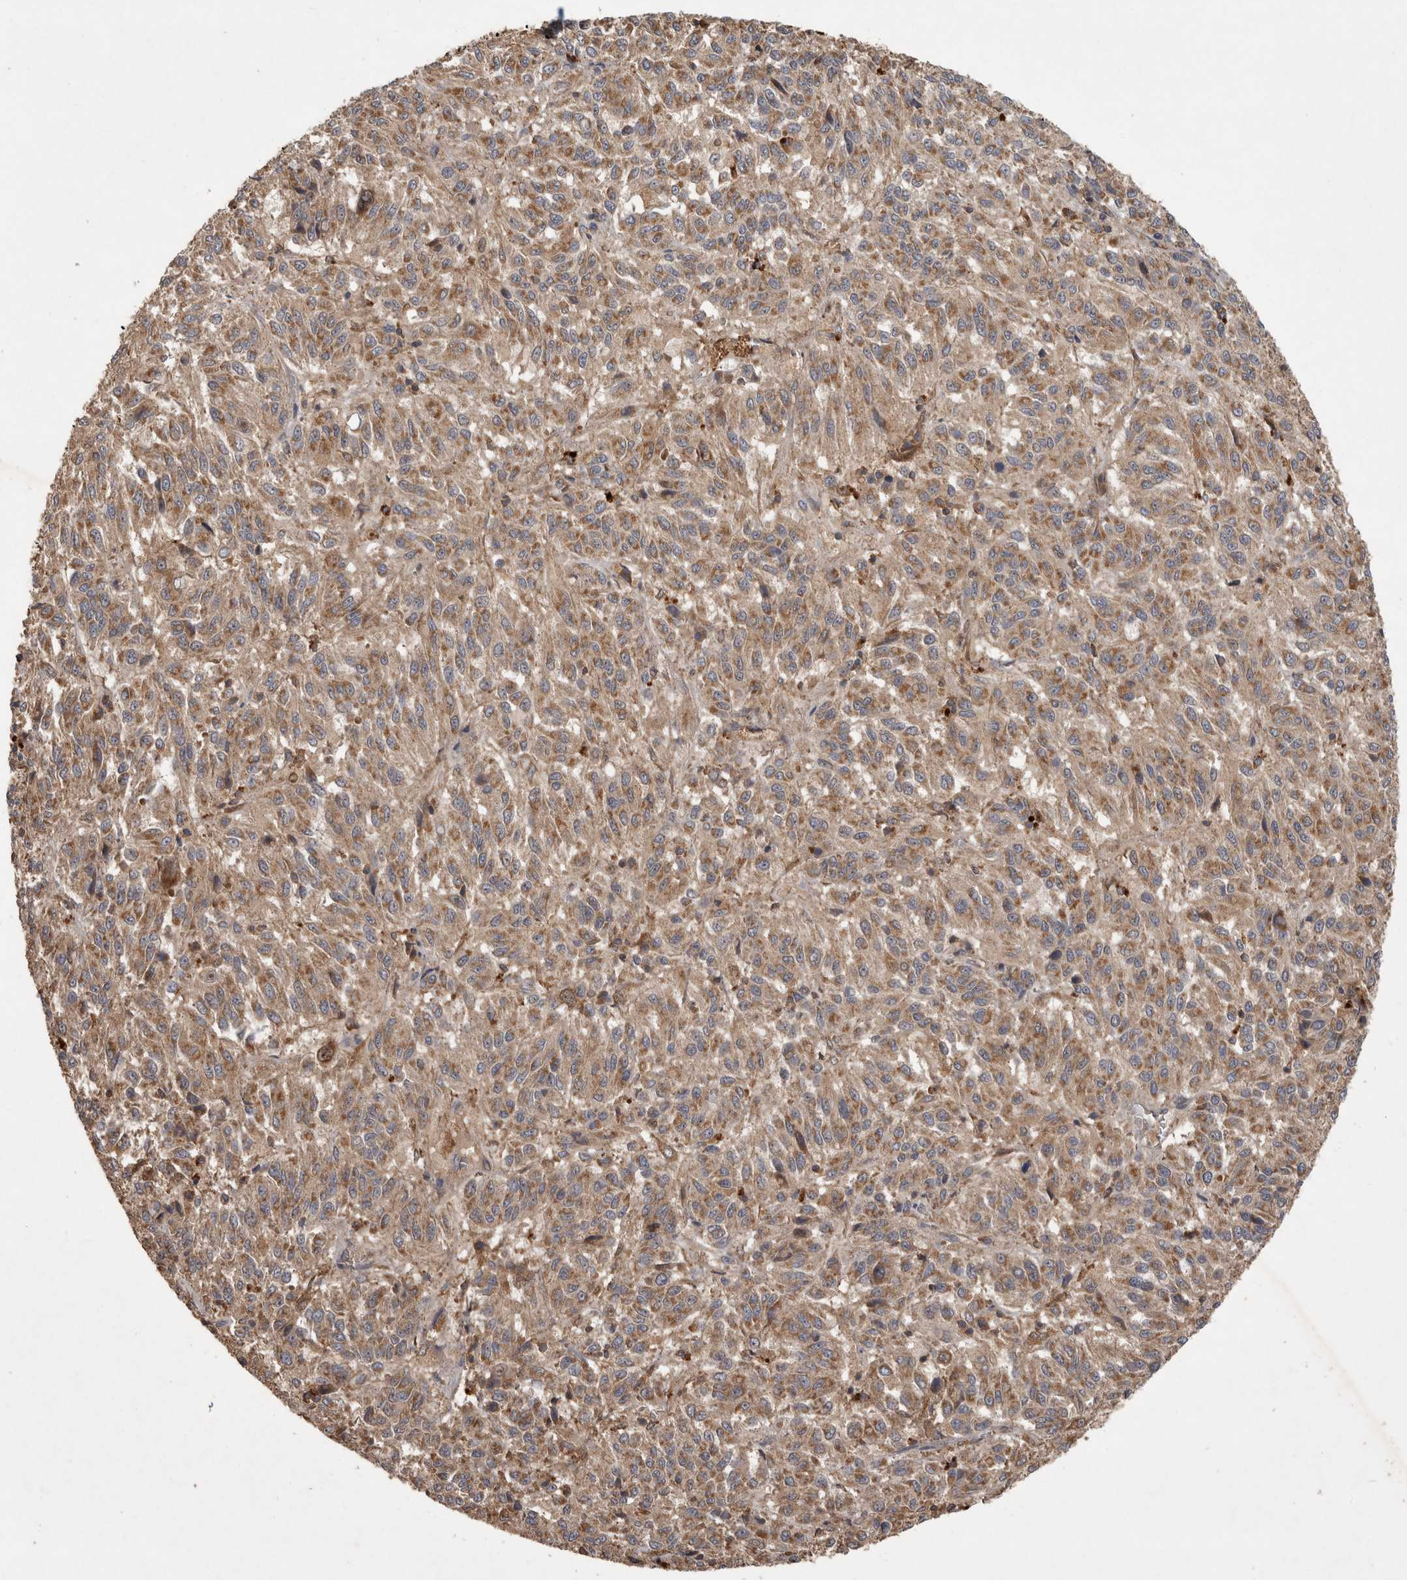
{"staining": {"intensity": "moderate", "quantity": ">75%", "location": "cytoplasmic/membranous"}, "tissue": "melanoma", "cell_type": "Tumor cells", "image_type": "cancer", "snomed": [{"axis": "morphology", "description": "Malignant melanoma, Metastatic site"}, {"axis": "topography", "description": "Lung"}], "caption": "Immunohistochemical staining of human malignant melanoma (metastatic site) demonstrates moderate cytoplasmic/membranous protein expression in about >75% of tumor cells.", "gene": "TRMT61B", "patient": {"sex": "male", "age": 64}}